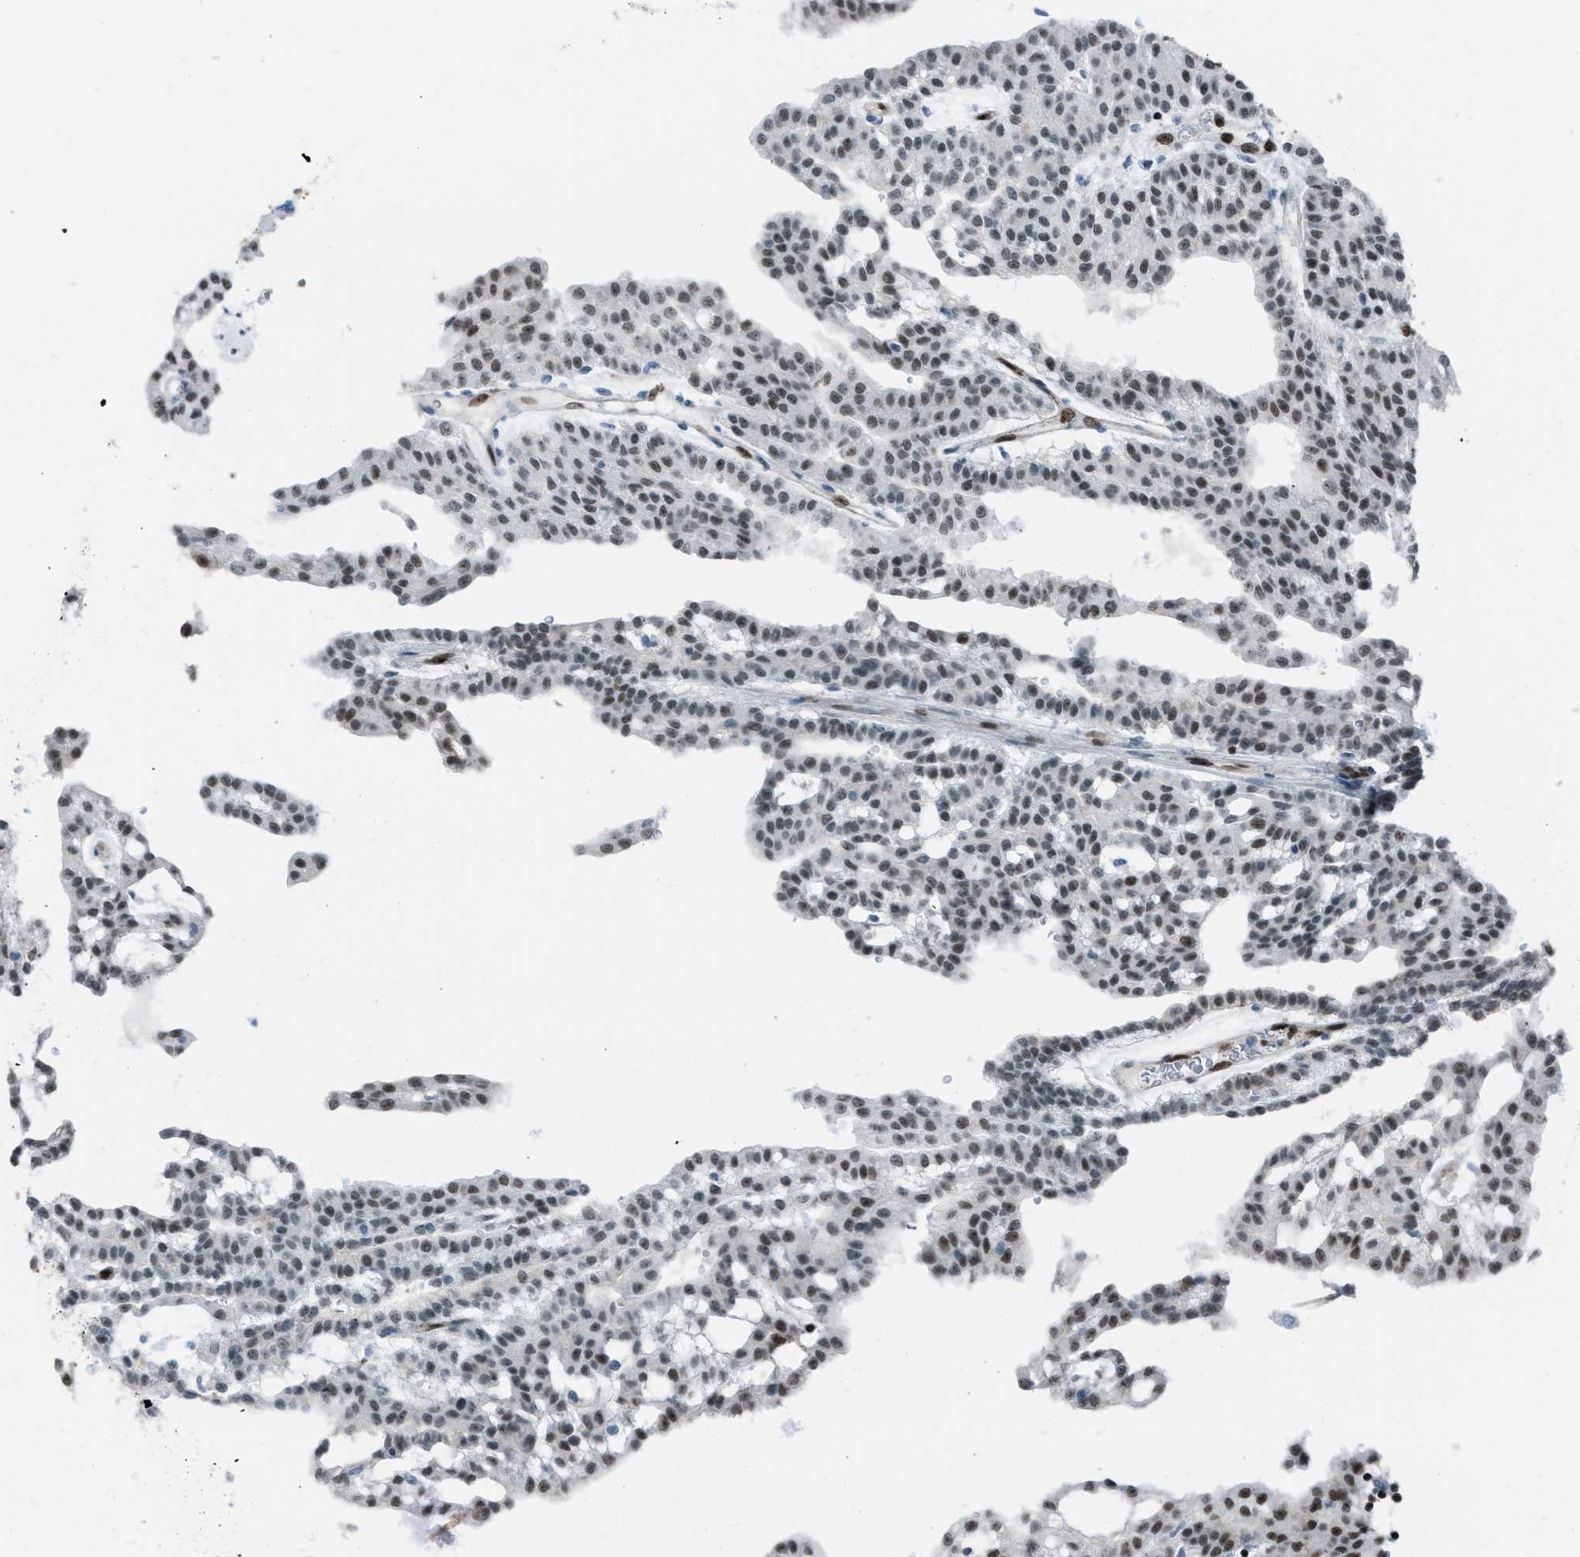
{"staining": {"intensity": "strong", "quantity": ">75%", "location": "nuclear"}, "tissue": "renal cancer", "cell_type": "Tumor cells", "image_type": "cancer", "snomed": [{"axis": "morphology", "description": "Adenocarcinoma, NOS"}, {"axis": "topography", "description": "Kidney"}], "caption": "There is high levels of strong nuclear expression in tumor cells of renal cancer (adenocarcinoma), as demonstrated by immunohistochemical staining (brown color).", "gene": "SLFN5", "patient": {"sex": "male", "age": 63}}